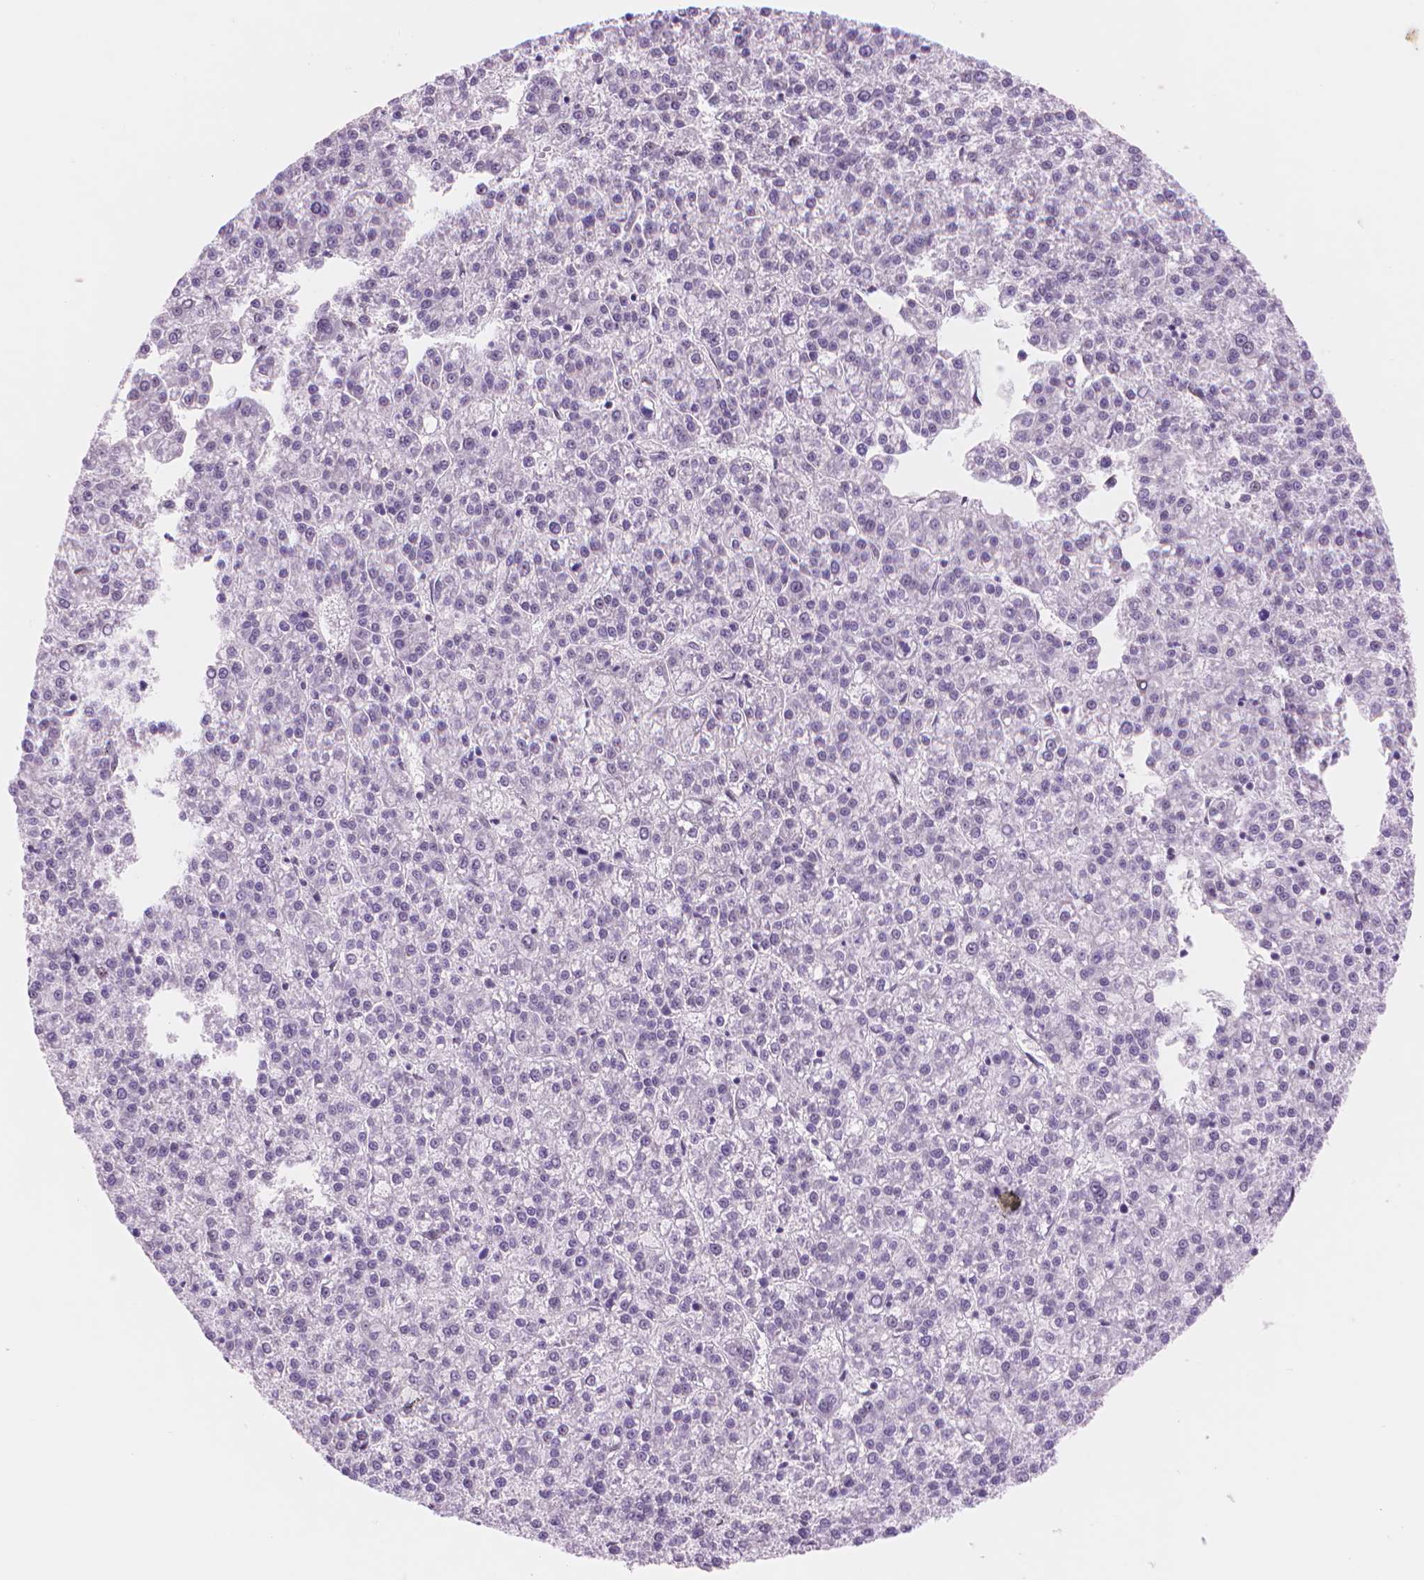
{"staining": {"intensity": "negative", "quantity": "none", "location": "none"}, "tissue": "liver cancer", "cell_type": "Tumor cells", "image_type": "cancer", "snomed": [{"axis": "morphology", "description": "Carcinoma, Hepatocellular, NOS"}, {"axis": "topography", "description": "Liver"}], "caption": "The histopathology image exhibits no staining of tumor cells in liver hepatocellular carcinoma. (Brightfield microscopy of DAB IHC at high magnification).", "gene": "POLR3D", "patient": {"sex": "female", "age": 58}}